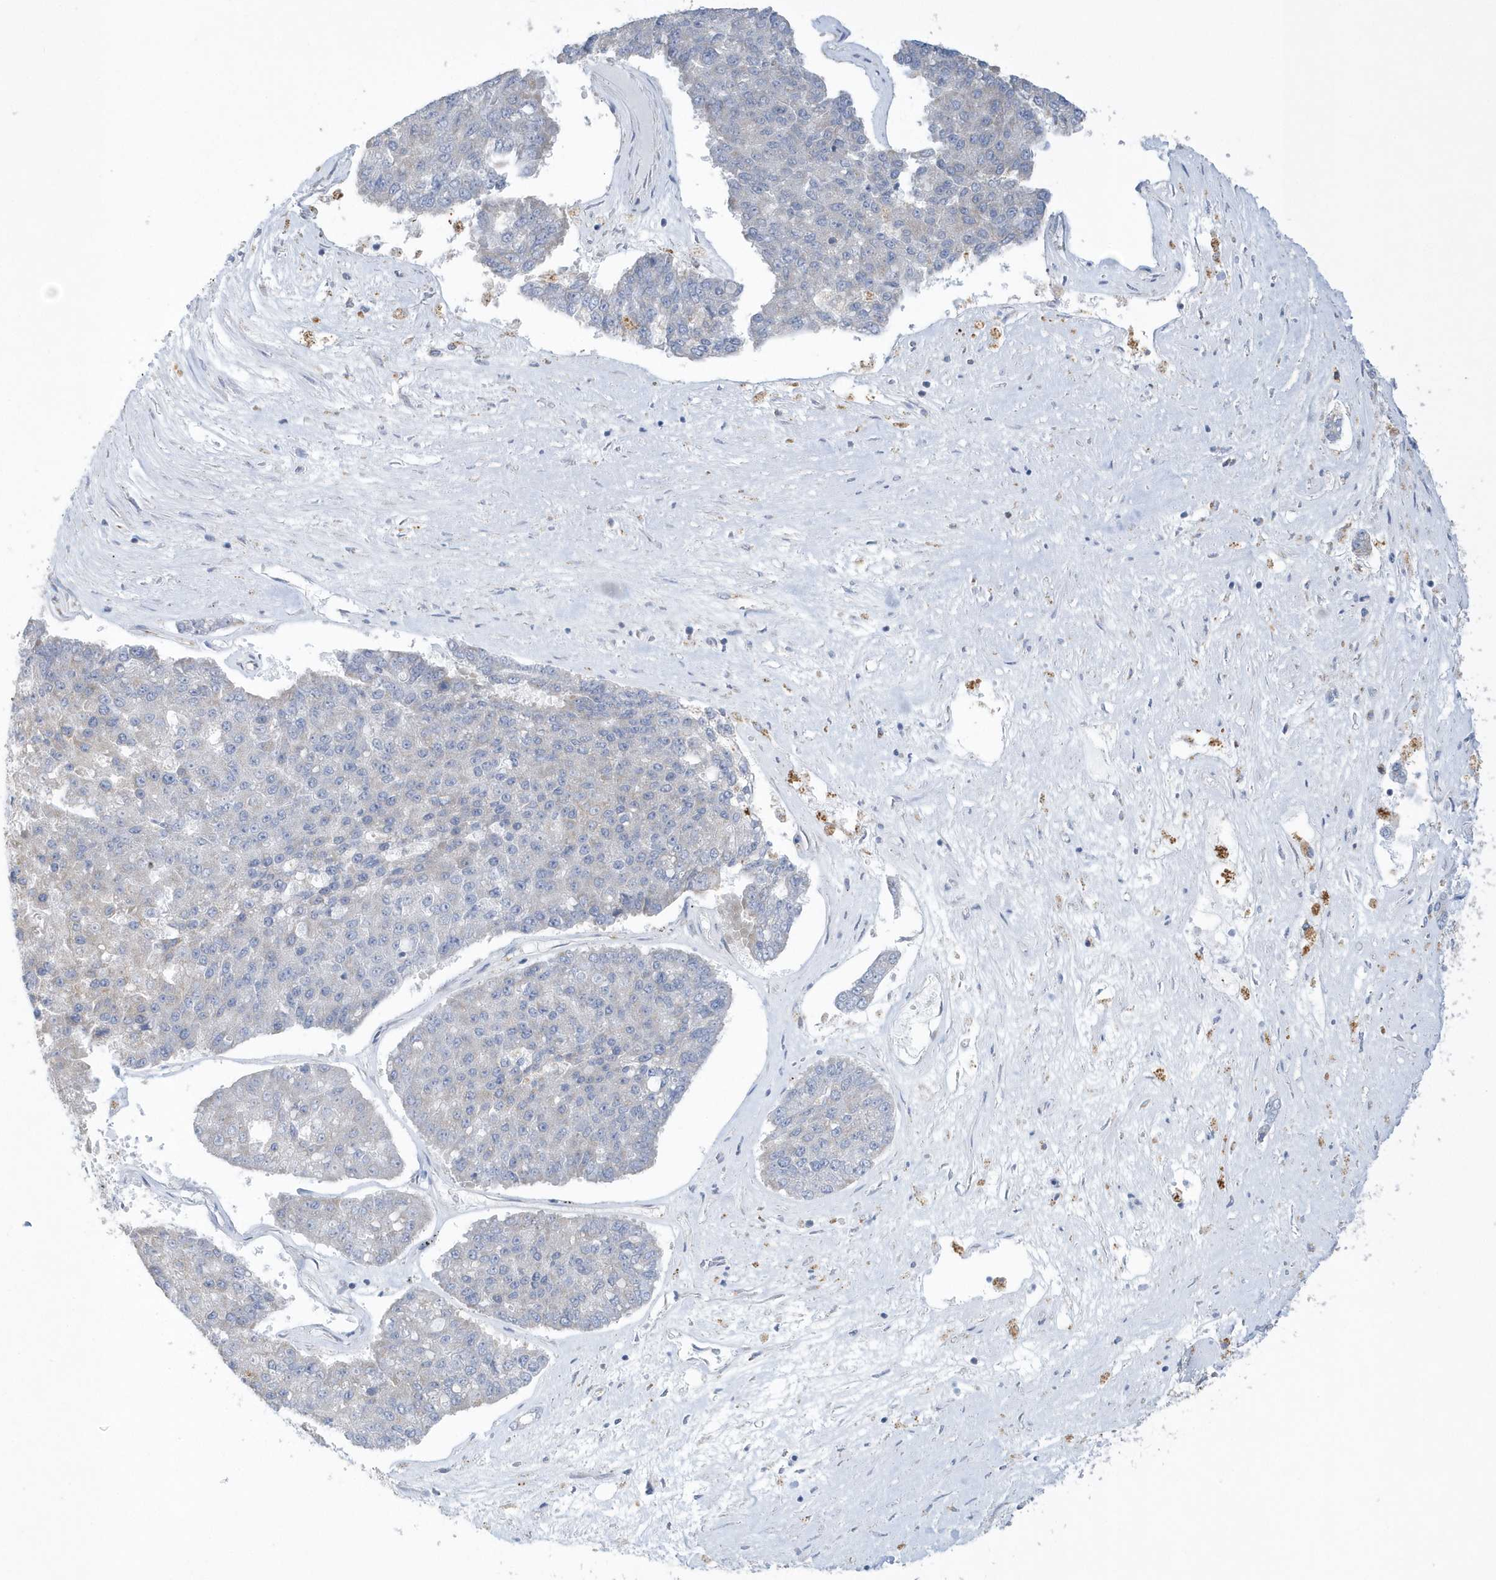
{"staining": {"intensity": "weak", "quantity": "<25%", "location": "cytoplasmic/membranous"}, "tissue": "pancreatic cancer", "cell_type": "Tumor cells", "image_type": "cancer", "snomed": [{"axis": "morphology", "description": "Adenocarcinoma, NOS"}, {"axis": "topography", "description": "Pancreas"}], "caption": "Tumor cells are negative for brown protein staining in pancreatic cancer (adenocarcinoma). (DAB (3,3'-diaminobenzidine) immunohistochemistry (IHC) visualized using brightfield microscopy, high magnification).", "gene": "SPATA5", "patient": {"sex": "male", "age": 50}}